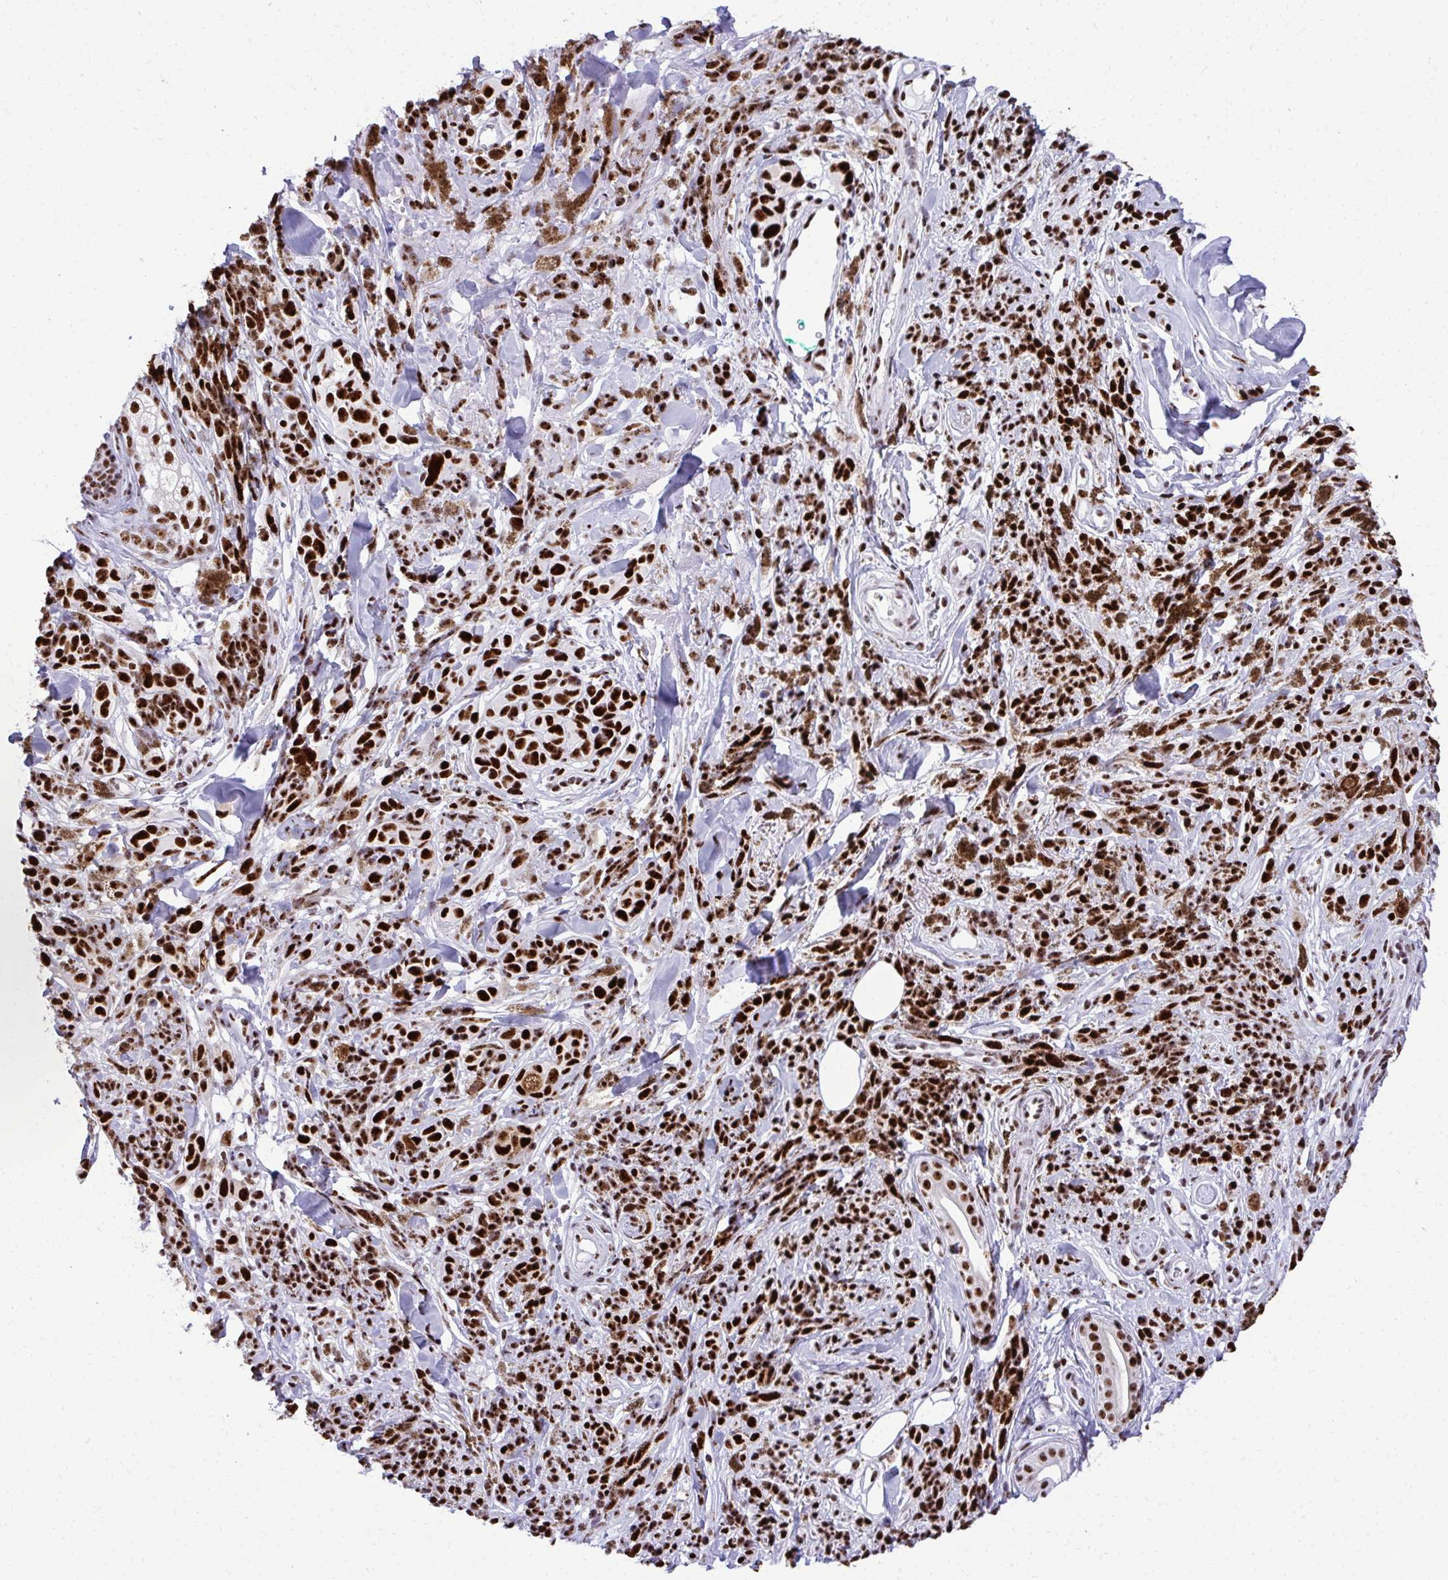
{"staining": {"intensity": "strong", "quantity": ">75%", "location": "nuclear"}, "tissue": "melanoma", "cell_type": "Tumor cells", "image_type": "cancer", "snomed": [{"axis": "morphology", "description": "Malignant melanoma, NOS"}, {"axis": "topography", "description": "Skin"}], "caption": "A micrograph of melanoma stained for a protein displays strong nuclear brown staining in tumor cells. (DAB IHC with brightfield microscopy, high magnification).", "gene": "PELP1", "patient": {"sex": "male", "age": 85}}